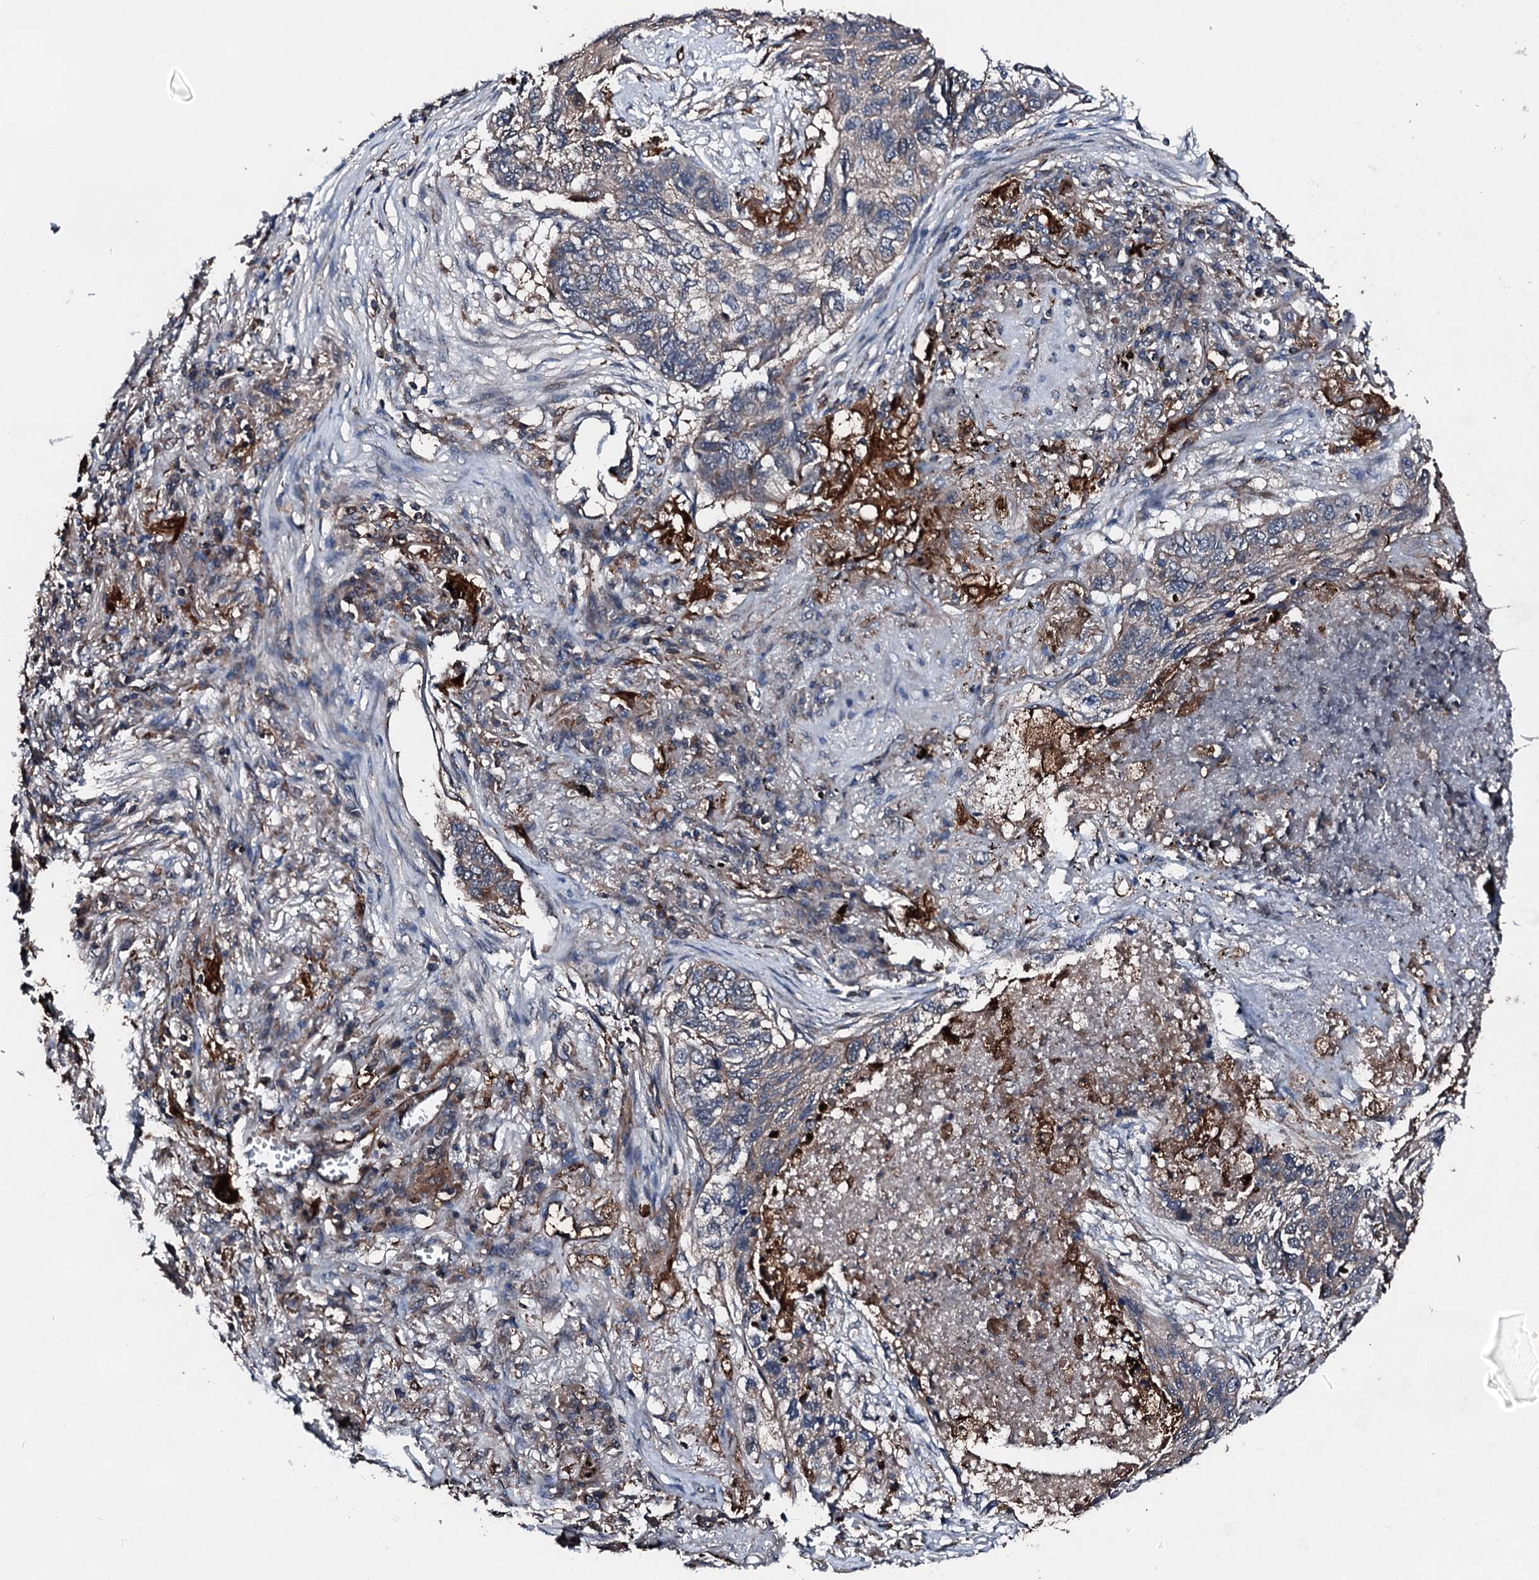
{"staining": {"intensity": "weak", "quantity": "<25%", "location": "cytoplasmic/membranous"}, "tissue": "lung cancer", "cell_type": "Tumor cells", "image_type": "cancer", "snomed": [{"axis": "morphology", "description": "Squamous cell carcinoma, NOS"}, {"axis": "topography", "description": "Lung"}], "caption": "Lung squamous cell carcinoma was stained to show a protein in brown. There is no significant staining in tumor cells.", "gene": "FGD4", "patient": {"sex": "female", "age": 63}}